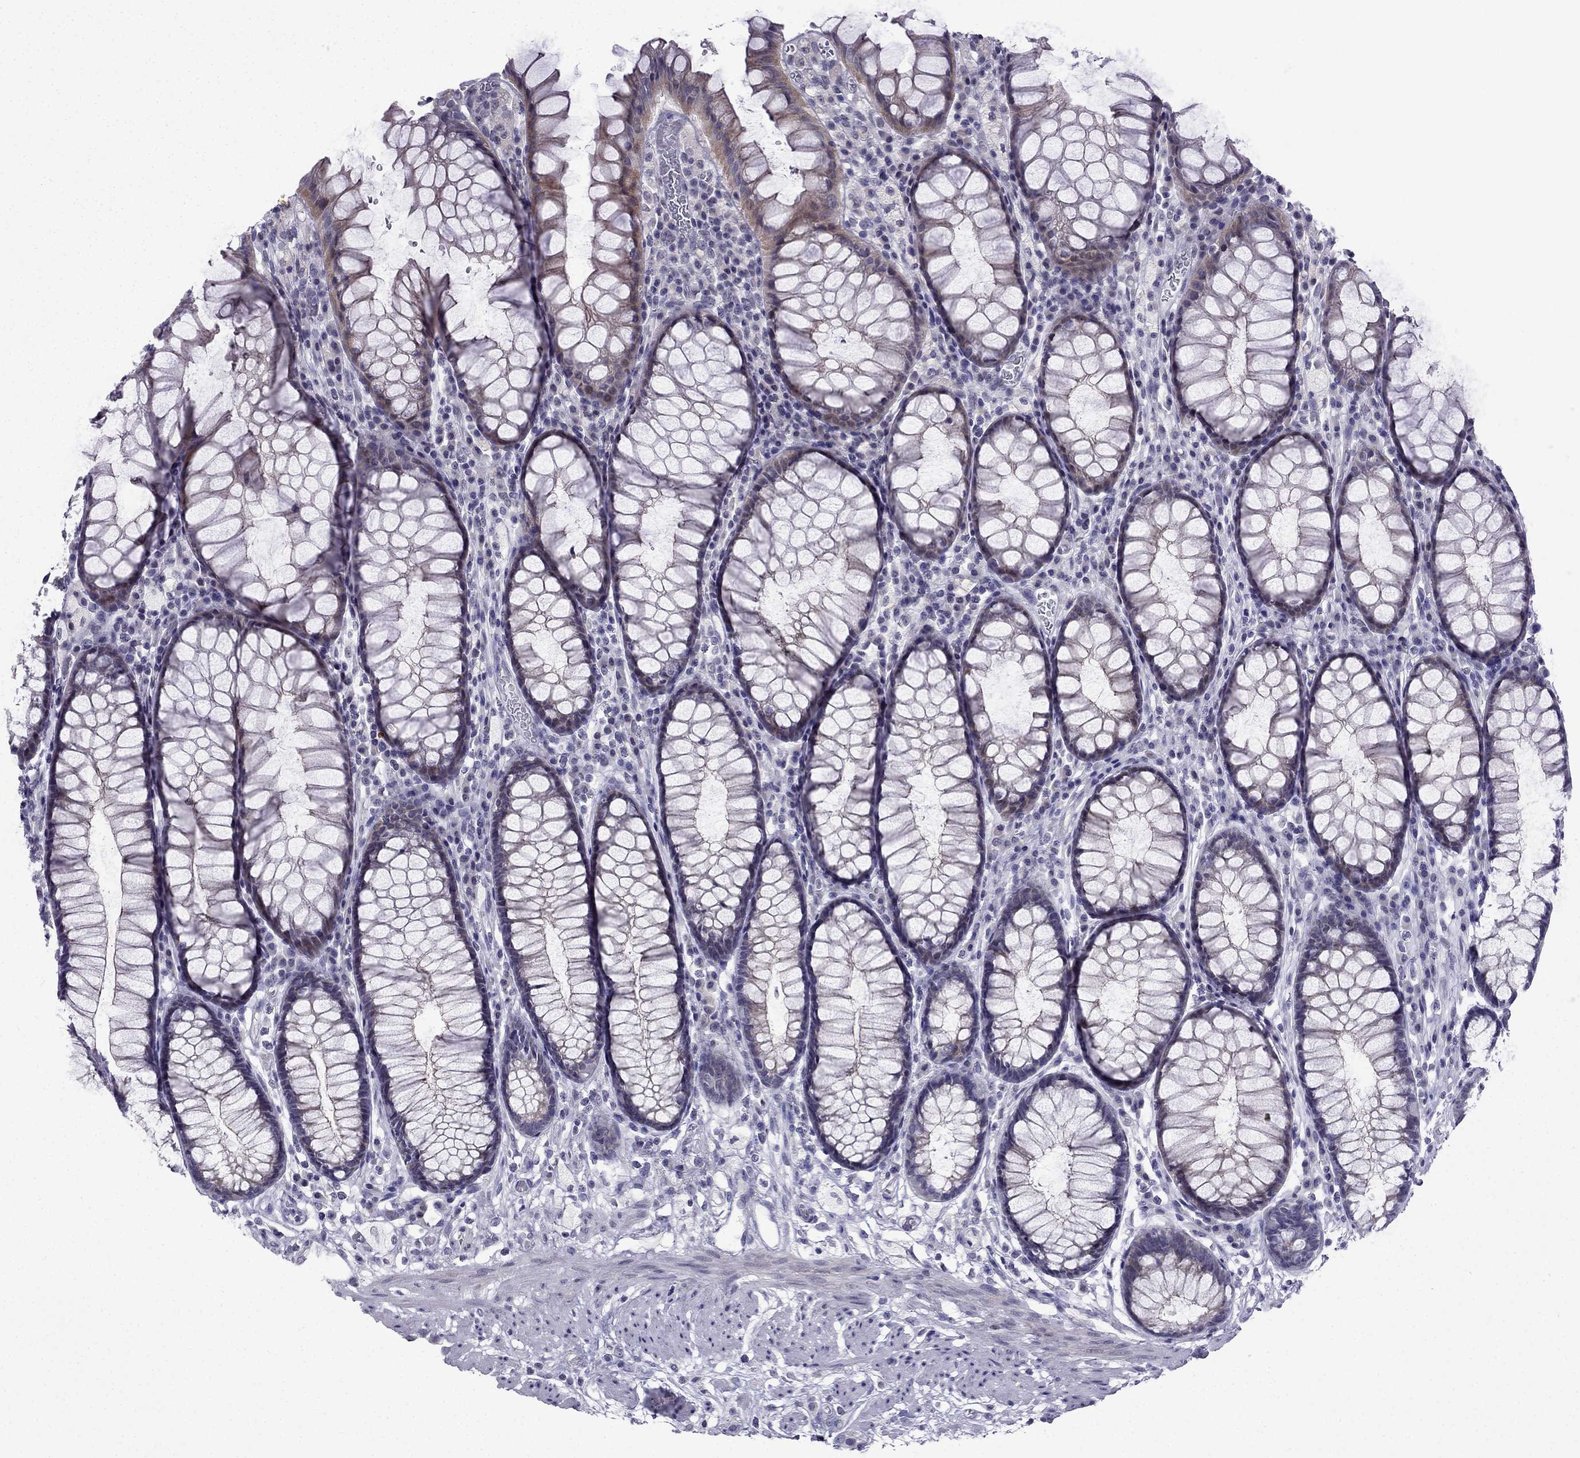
{"staining": {"intensity": "weak", "quantity": "25%-75%", "location": "cytoplasmic/membranous"}, "tissue": "rectum", "cell_type": "Glandular cells", "image_type": "normal", "snomed": [{"axis": "morphology", "description": "Normal tissue, NOS"}, {"axis": "topography", "description": "Rectum"}], "caption": "Immunohistochemical staining of benign rectum shows weak cytoplasmic/membranous protein positivity in about 25%-75% of glandular cells.", "gene": "POM121L12", "patient": {"sex": "female", "age": 68}}